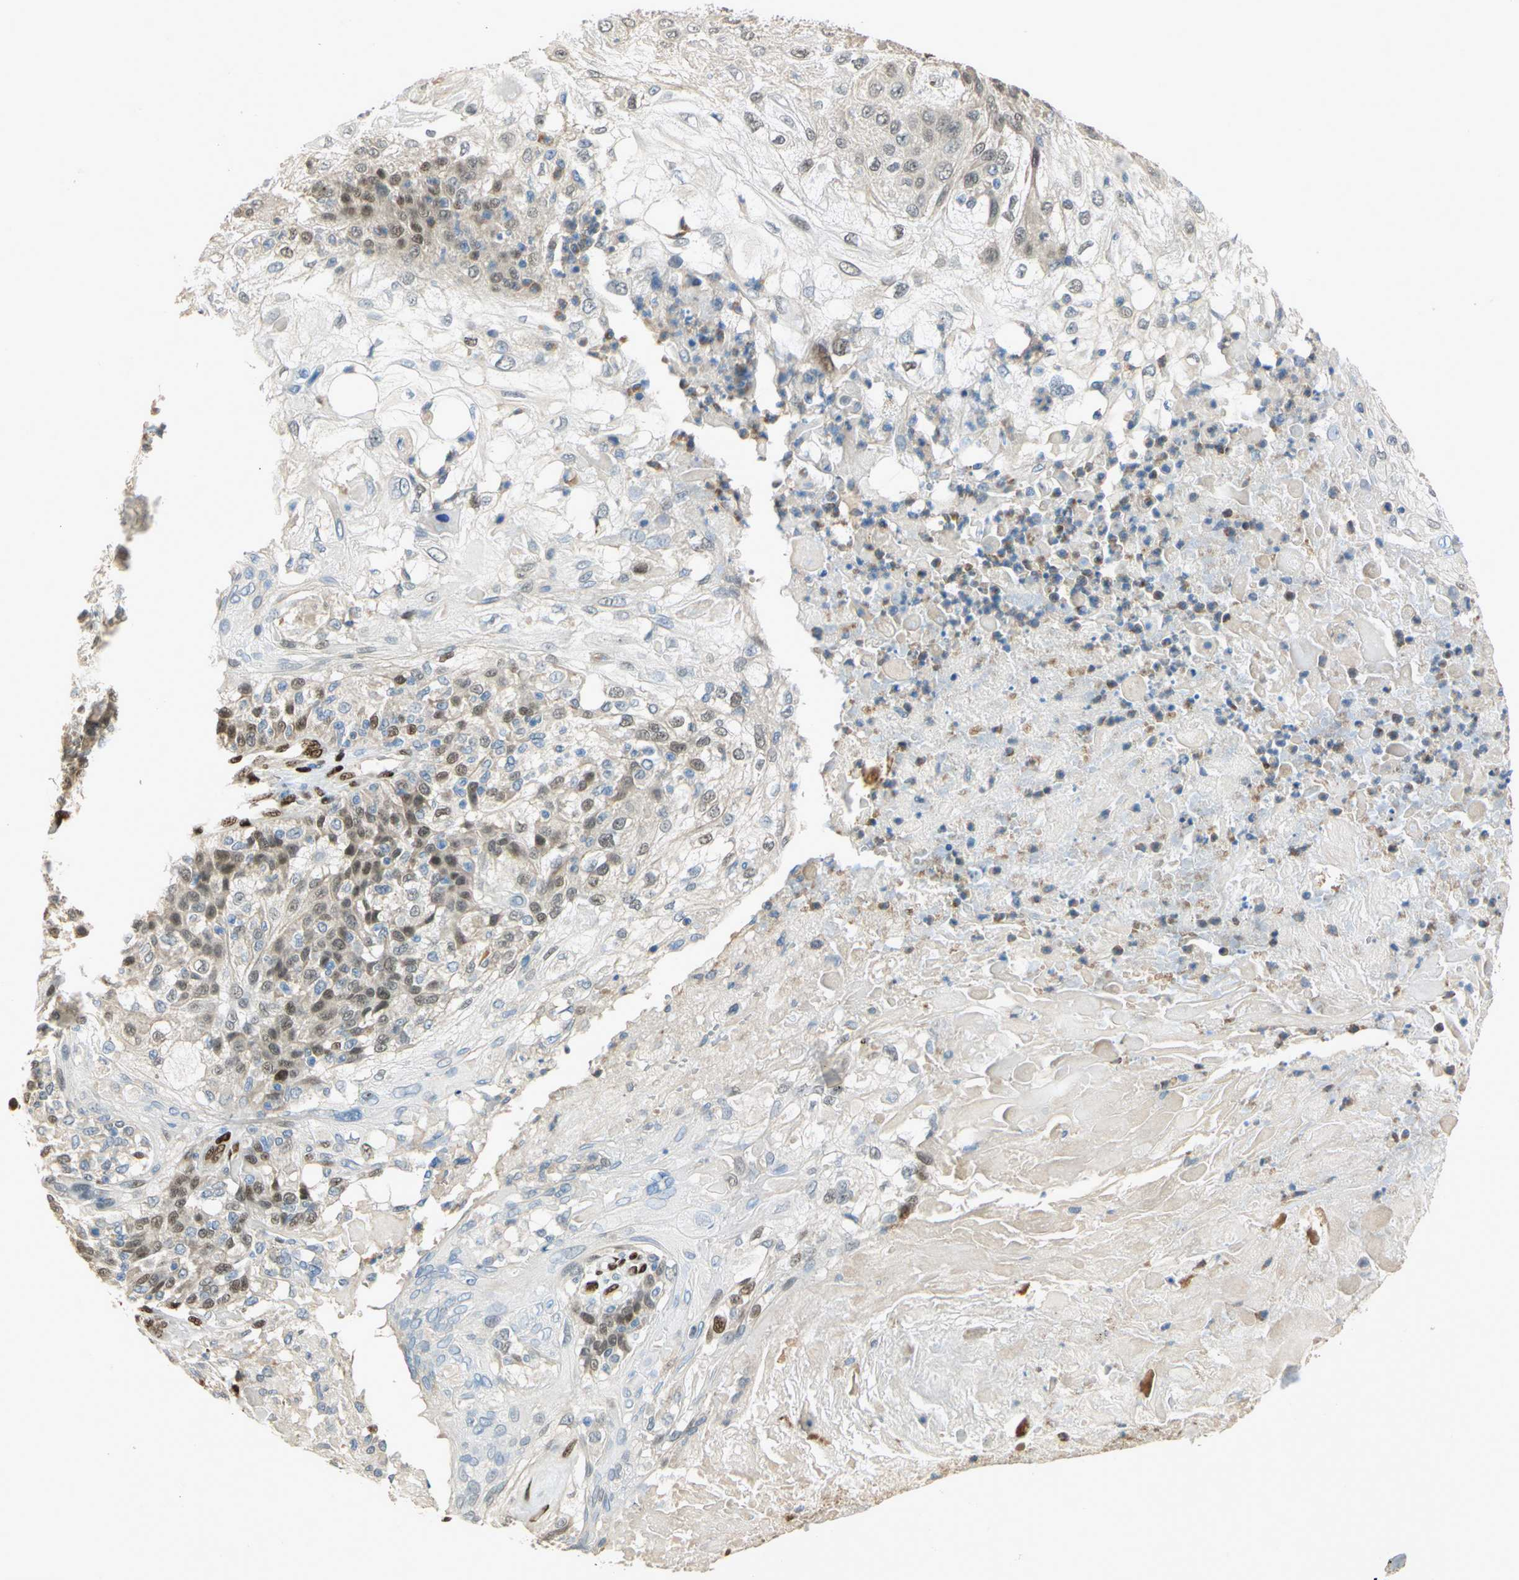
{"staining": {"intensity": "moderate", "quantity": ">75%", "location": "cytoplasmic/membranous,nuclear"}, "tissue": "skin cancer", "cell_type": "Tumor cells", "image_type": "cancer", "snomed": [{"axis": "morphology", "description": "Normal tissue, NOS"}, {"axis": "morphology", "description": "Squamous cell carcinoma, NOS"}, {"axis": "topography", "description": "Skin"}], "caption": "A high-resolution photomicrograph shows IHC staining of skin cancer (squamous cell carcinoma), which exhibits moderate cytoplasmic/membranous and nuclear staining in approximately >75% of tumor cells. Nuclei are stained in blue.", "gene": "RBFOX2", "patient": {"sex": "female", "age": 83}}